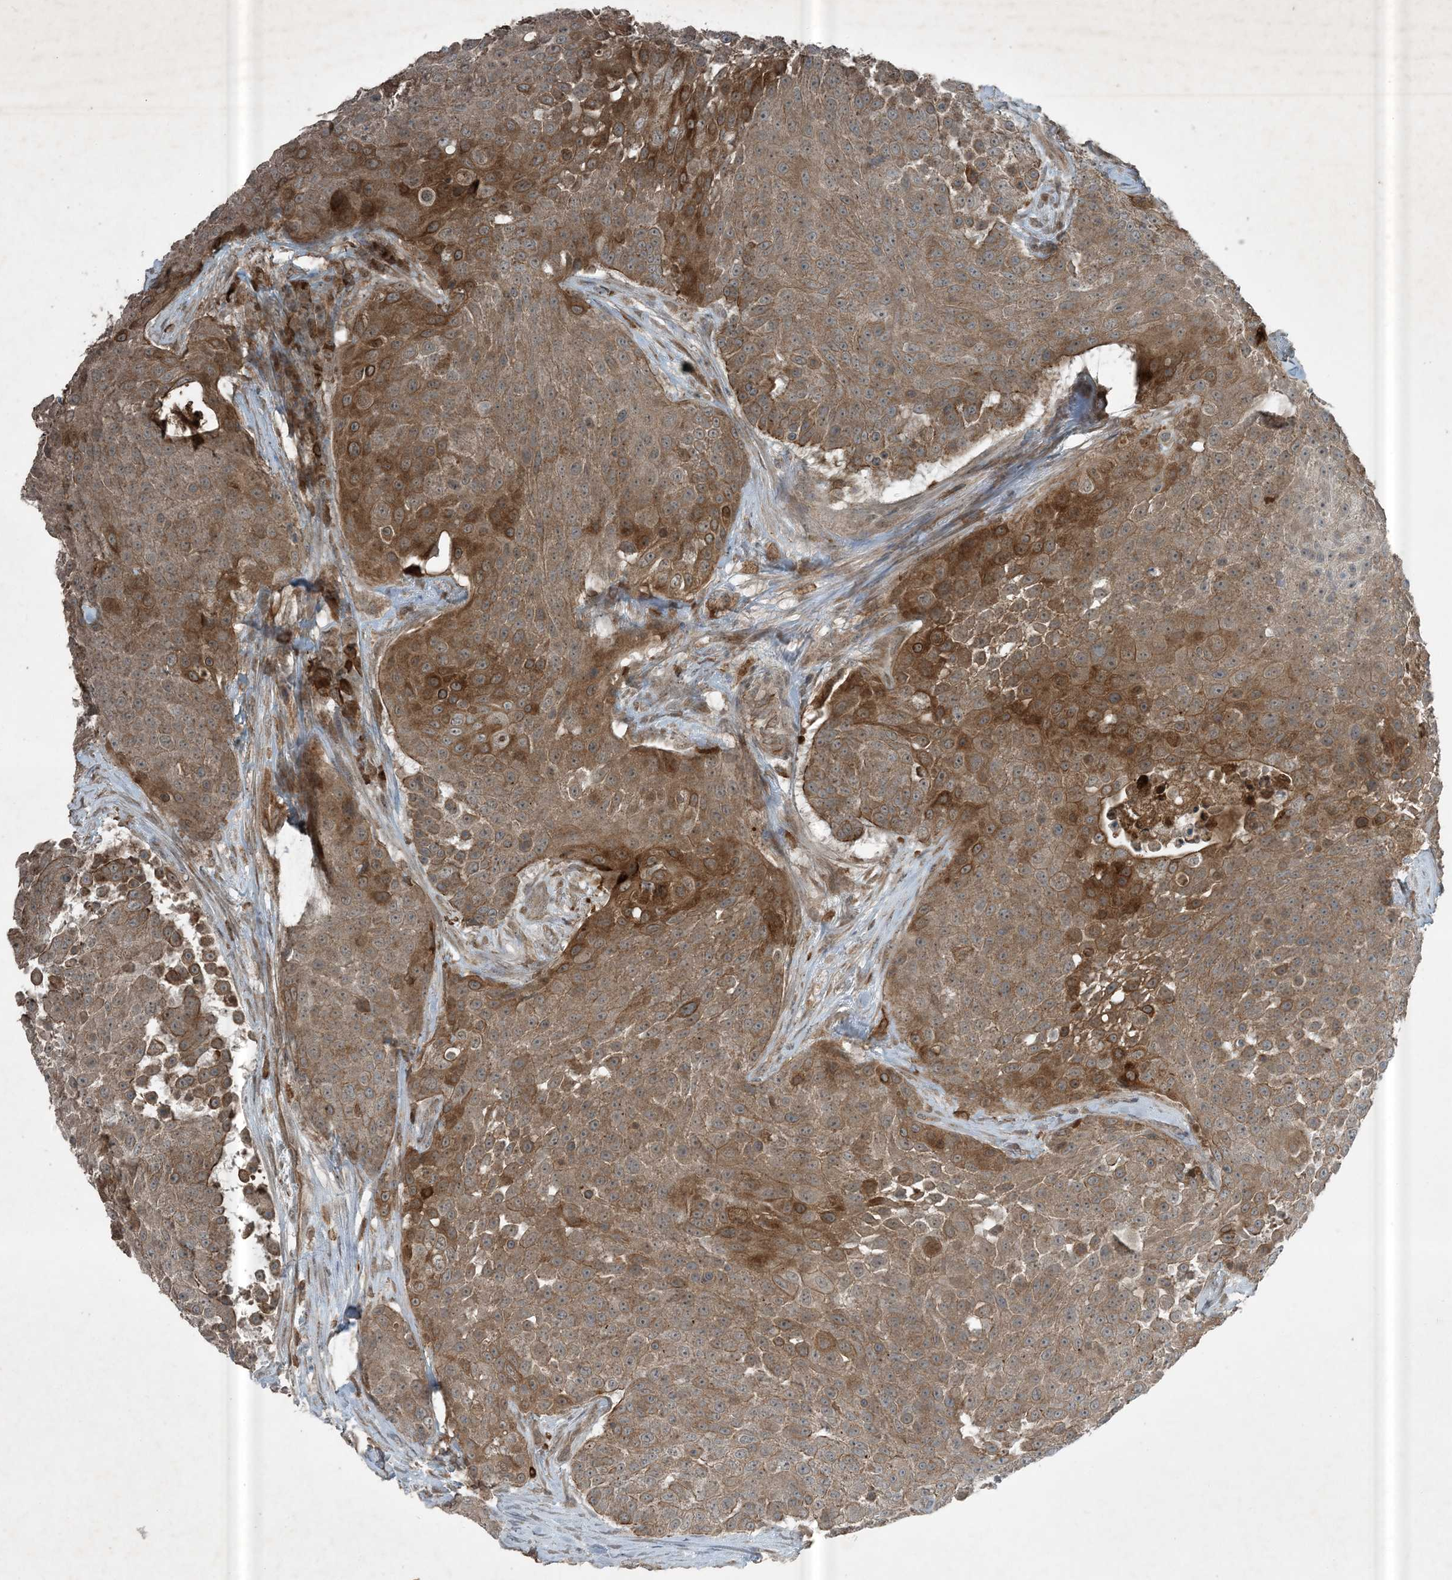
{"staining": {"intensity": "moderate", "quantity": ">75%", "location": "cytoplasmic/membranous"}, "tissue": "urothelial cancer", "cell_type": "Tumor cells", "image_type": "cancer", "snomed": [{"axis": "morphology", "description": "Urothelial carcinoma, High grade"}, {"axis": "topography", "description": "Urinary bladder"}], "caption": "Moderate cytoplasmic/membranous protein positivity is identified in approximately >75% of tumor cells in urothelial cancer.", "gene": "MDN1", "patient": {"sex": "female", "age": 63}}